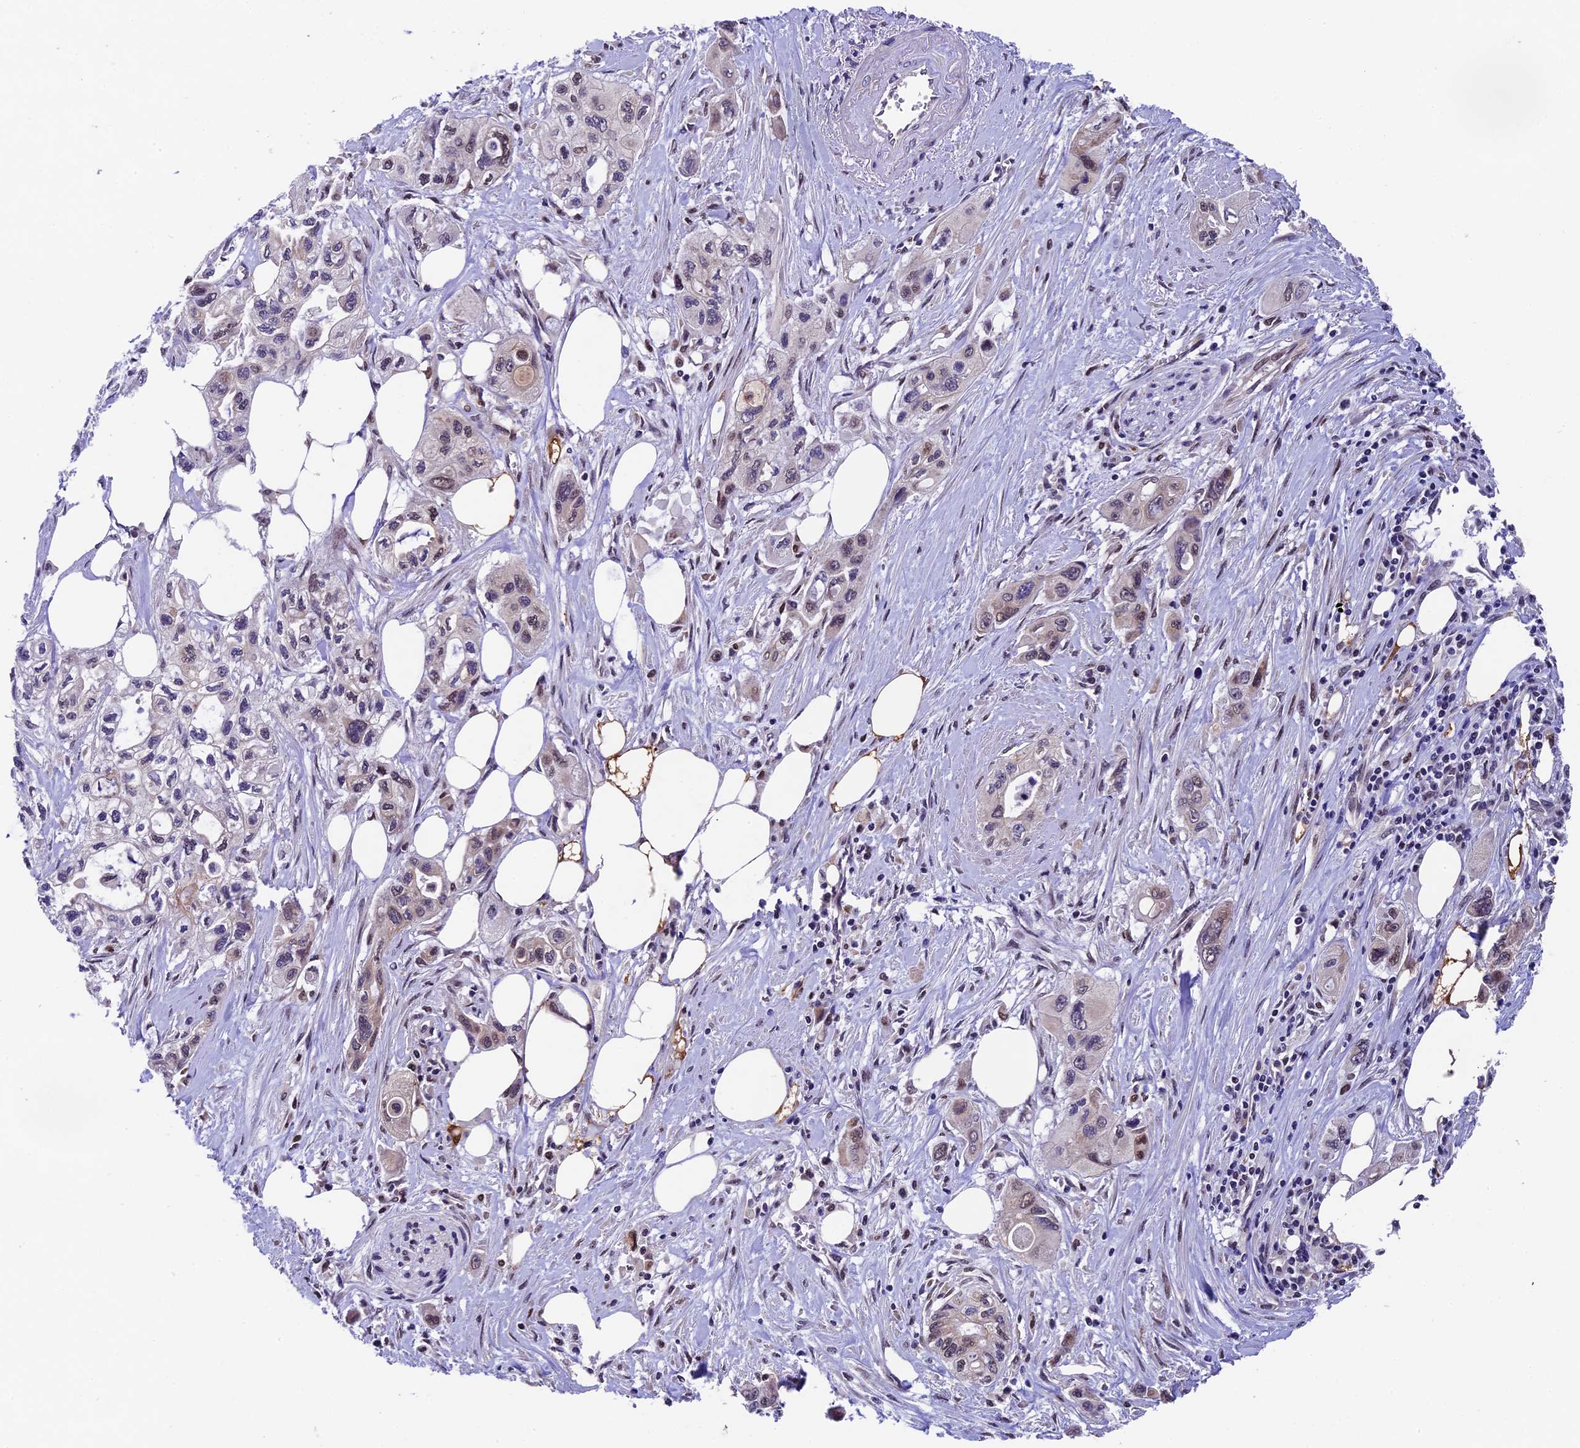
{"staining": {"intensity": "weak", "quantity": "25%-75%", "location": "nuclear"}, "tissue": "pancreatic cancer", "cell_type": "Tumor cells", "image_type": "cancer", "snomed": [{"axis": "morphology", "description": "Adenocarcinoma, NOS"}, {"axis": "topography", "description": "Pancreas"}], "caption": "Adenocarcinoma (pancreatic) tissue displays weak nuclear expression in approximately 25%-75% of tumor cells", "gene": "CCSER1", "patient": {"sex": "male", "age": 75}}